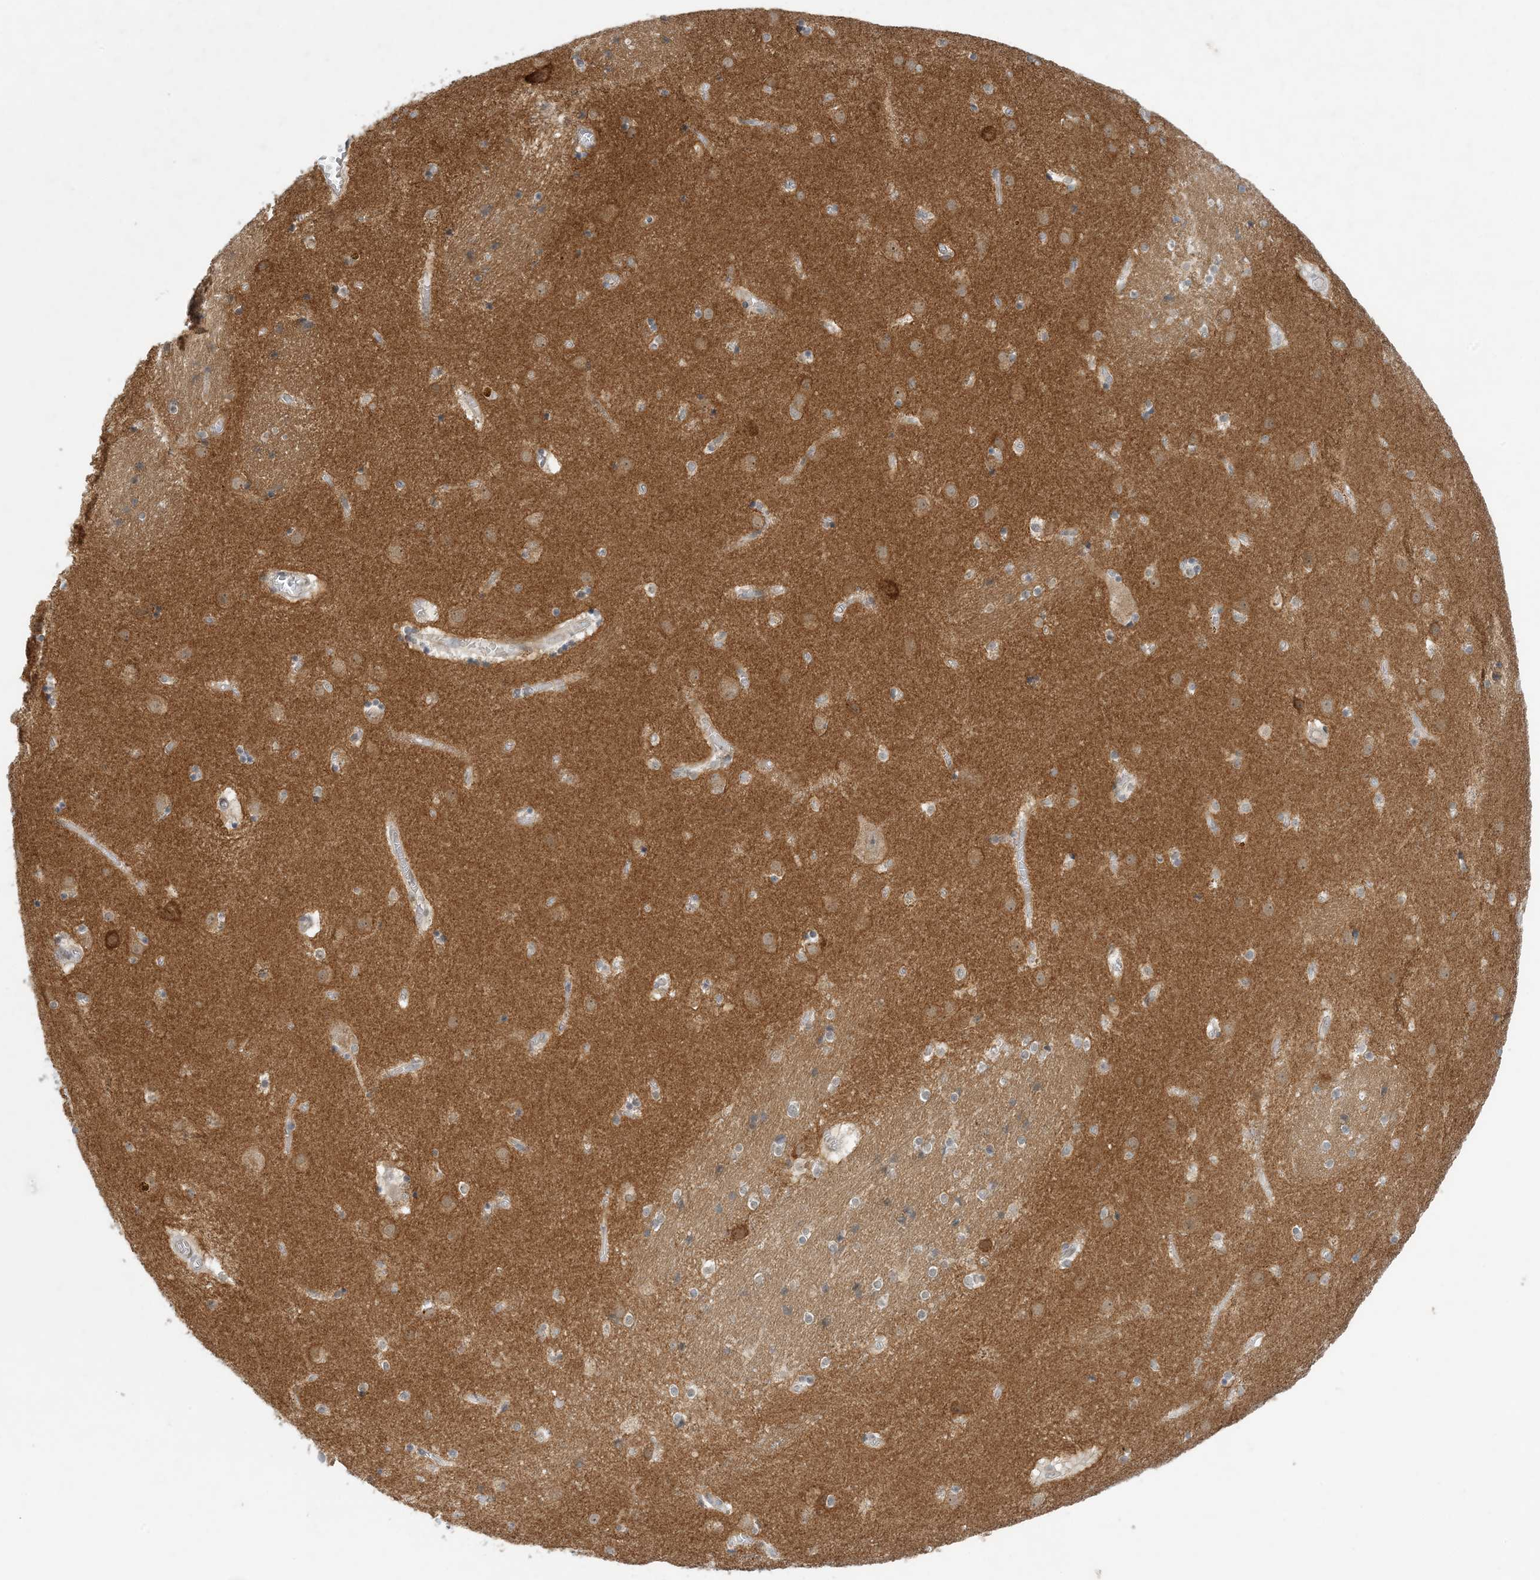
{"staining": {"intensity": "weak", "quantity": "<25%", "location": "cytoplasmic/membranous"}, "tissue": "caudate", "cell_type": "Glial cells", "image_type": "normal", "snomed": [{"axis": "morphology", "description": "Normal tissue, NOS"}, {"axis": "topography", "description": "Lateral ventricle wall"}], "caption": "The immunohistochemistry (IHC) photomicrograph has no significant positivity in glial cells of caudate. (Stains: DAB (3,3'-diaminobenzidine) immunohistochemistry (IHC) with hematoxylin counter stain, Microscopy: brightfield microscopy at high magnification).", "gene": "OBI1", "patient": {"sex": "male", "age": 70}}